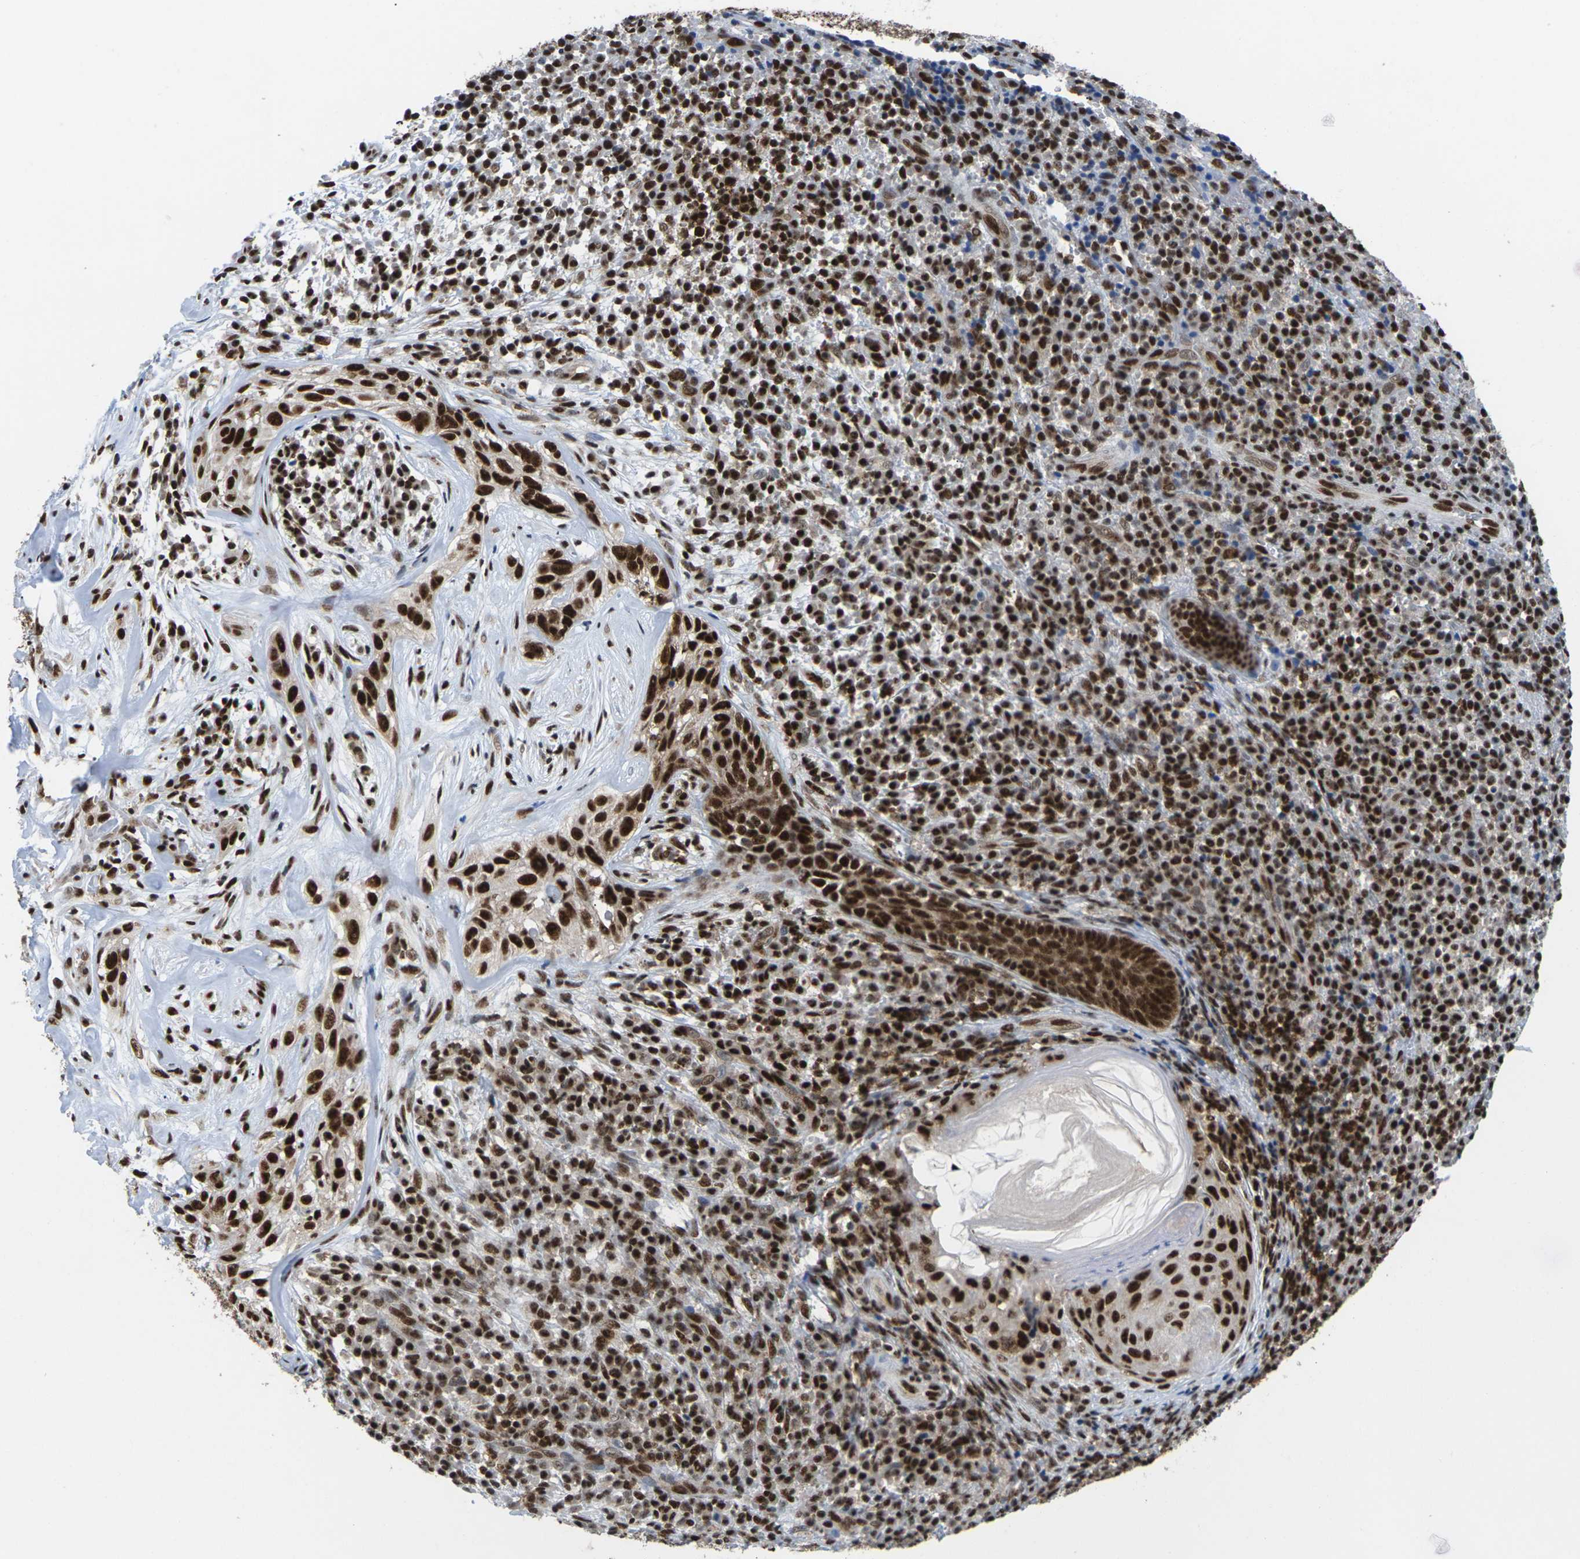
{"staining": {"intensity": "strong", "quantity": ">75%", "location": "nuclear"}, "tissue": "skin cancer", "cell_type": "Tumor cells", "image_type": "cancer", "snomed": [{"axis": "morphology", "description": "Basal cell carcinoma"}, {"axis": "topography", "description": "Skin"}], "caption": "Protein staining displays strong nuclear positivity in about >75% of tumor cells in skin cancer (basal cell carcinoma).", "gene": "MAGOH", "patient": {"sex": "male", "age": 72}}